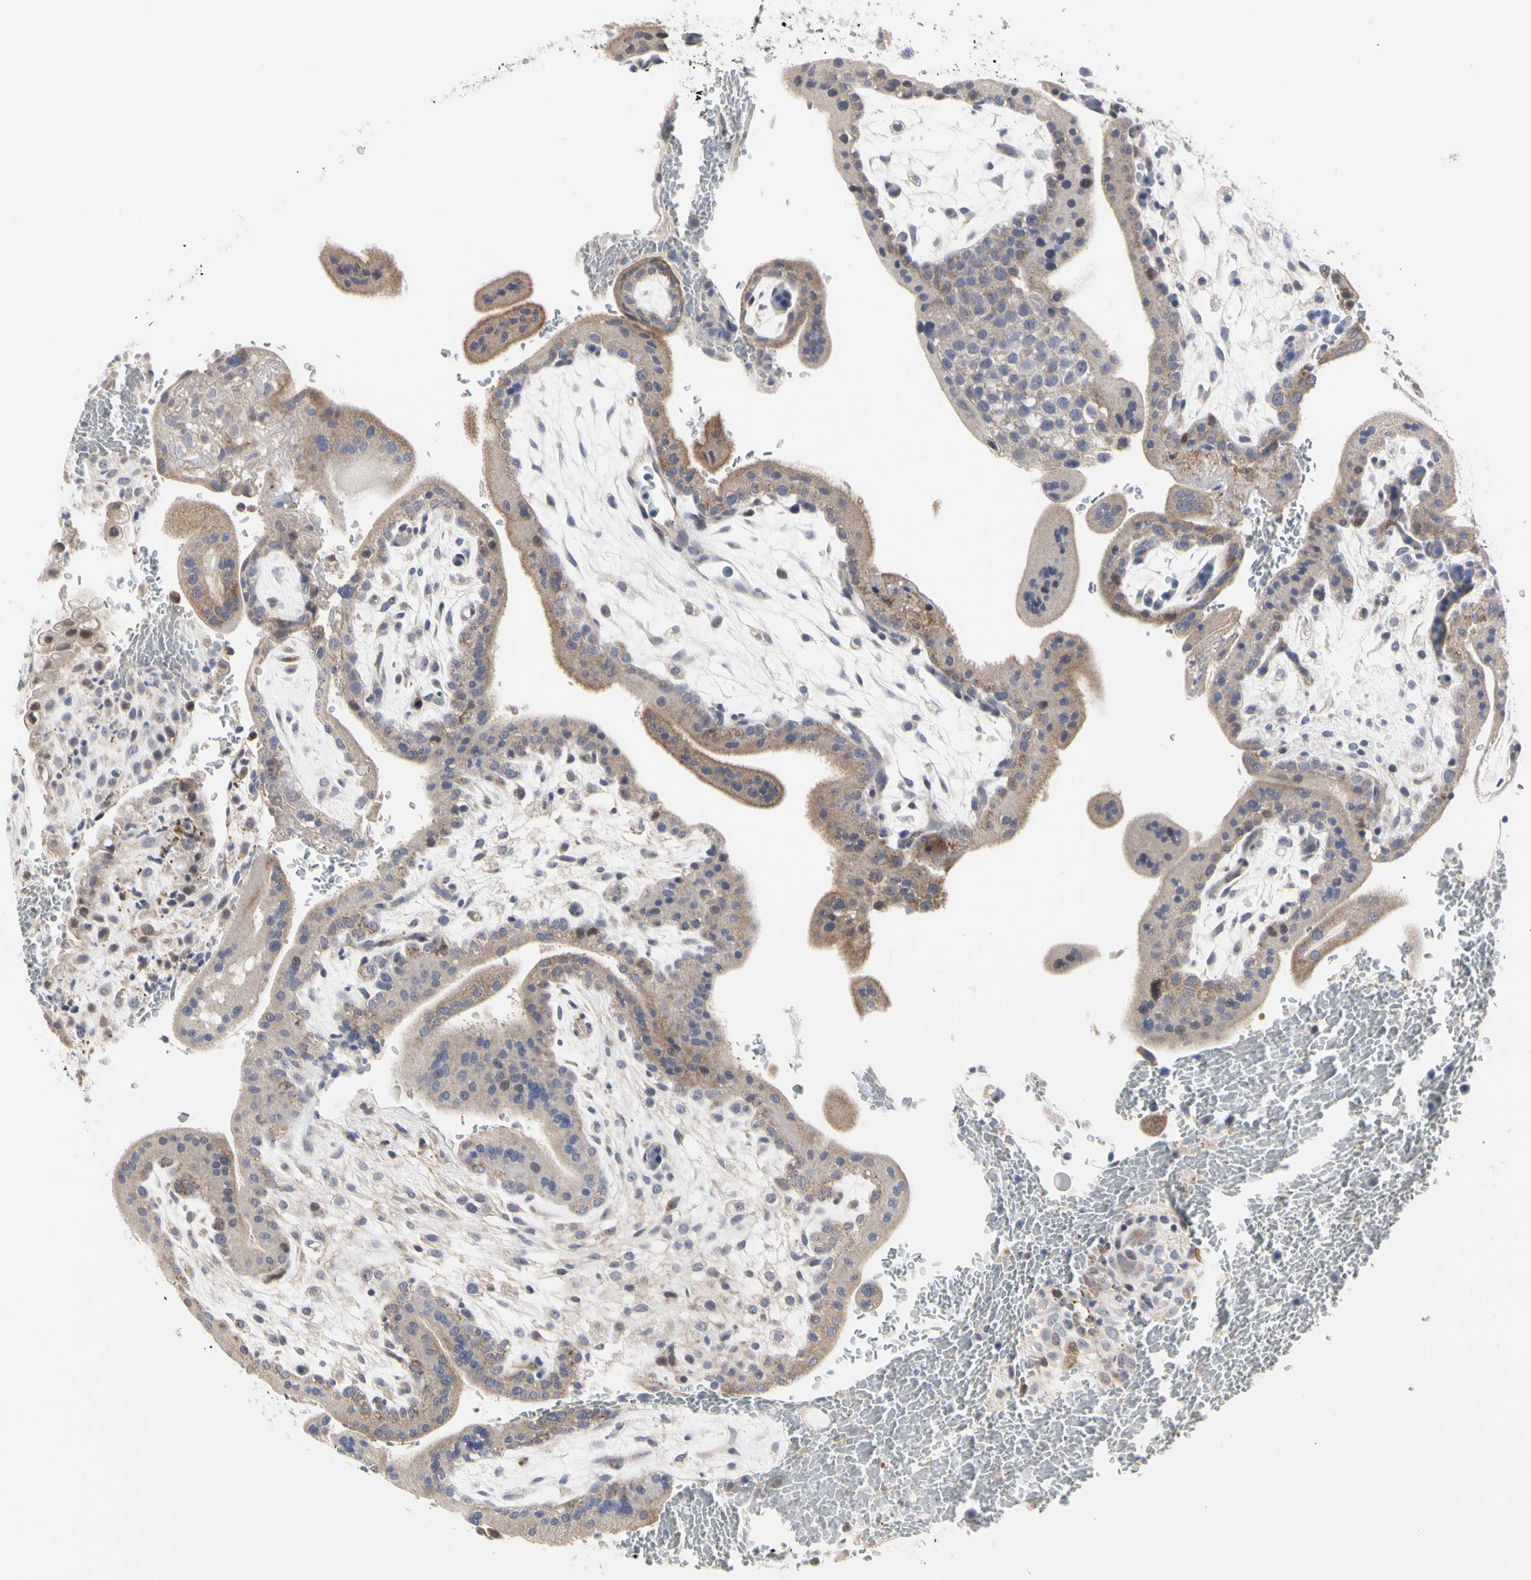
{"staining": {"intensity": "weak", "quantity": ">75%", "location": "cytoplasmic/membranous"}, "tissue": "placenta", "cell_type": "Decidual cells", "image_type": "normal", "snomed": [{"axis": "morphology", "description": "Normal tissue, NOS"}, {"axis": "topography", "description": "Placenta"}], "caption": "Protein expression analysis of normal placenta demonstrates weak cytoplasmic/membranous positivity in approximately >75% of decidual cells. (Stains: DAB in brown, nuclei in blue, Microscopy: brightfield microscopy at high magnification).", "gene": "SHANK2", "patient": {"sex": "female", "age": 35}}